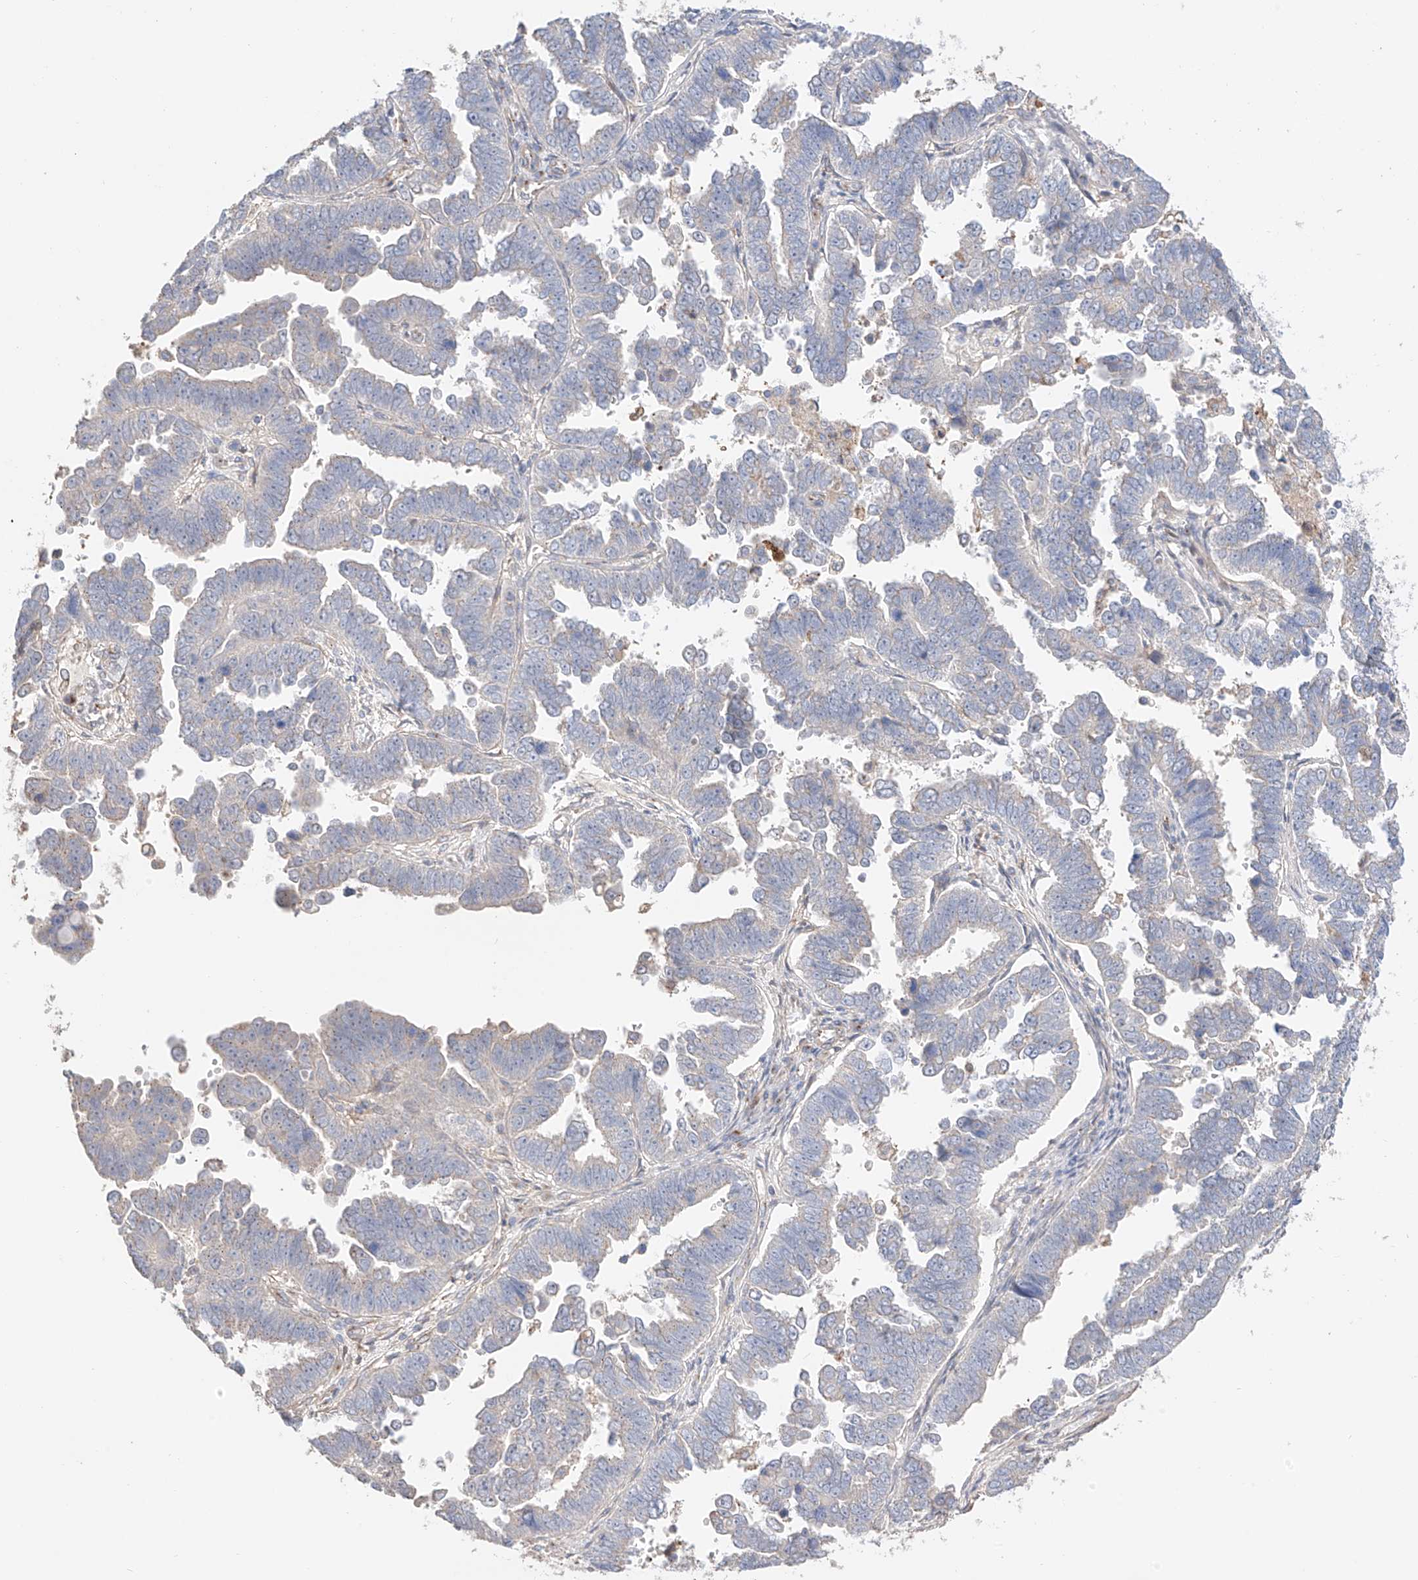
{"staining": {"intensity": "negative", "quantity": "none", "location": "none"}, "tissue": "endometrial cancer", "cell_type": "Tumor cells", "image_type": "cancer", "snomed": [{"axis": "morphology", "description": "Adenocarcinoma, NOS"}, {"axis": "topography", "description": "Endometrium"}], "caption": "This is an IHC histopathology image of human endometrial cancer (adenocarcinoma). There is no expression in tumor cells.", "gene": "MOSPD1", "patient": {"sex": "female", "age": 75}}